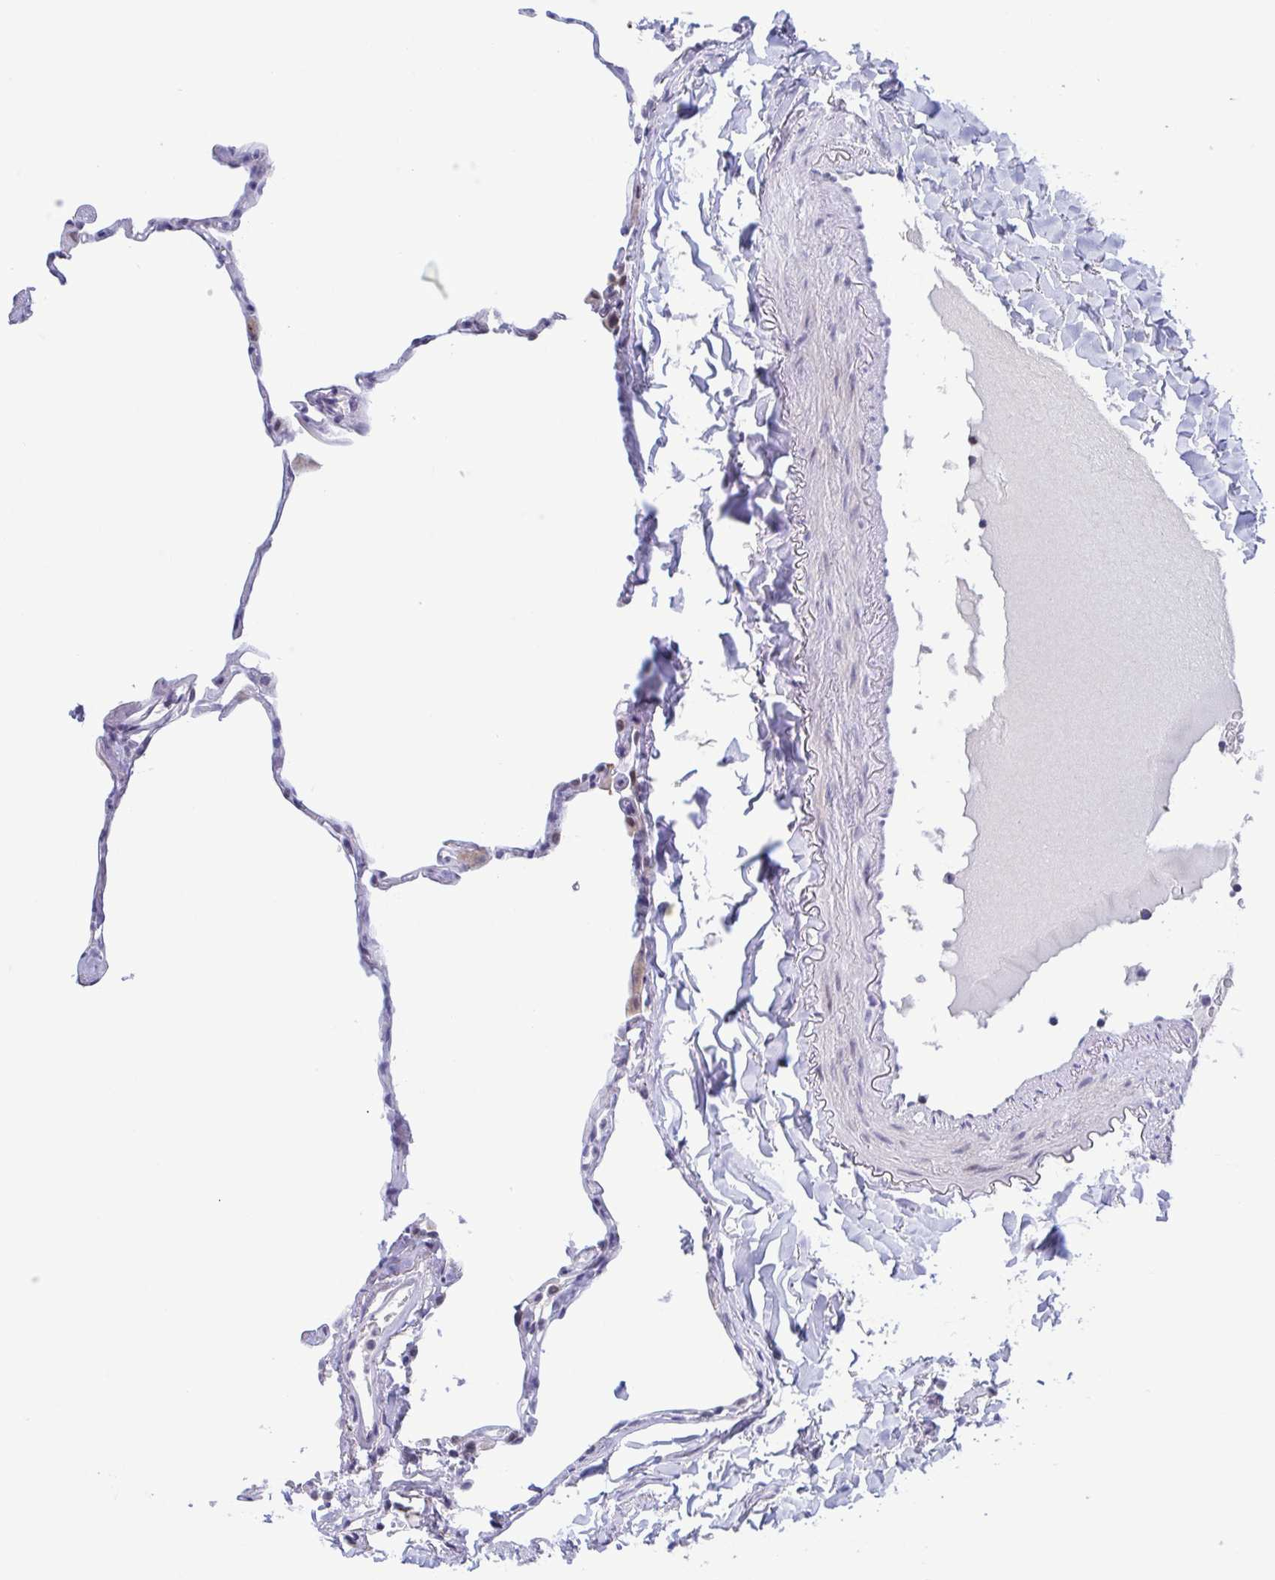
{"staining": {"intensity": "negative", "quantity": "none", "location": "none"}, "tissue": "lung", "cell_type": "Alveolar cells", "image_type": "normal", "snomed": [{"axis": "morphology", "description": "Normal tissue, NOS"}, {"axis": "topography", "description": "Lung"}], "caption": "Immunohistochemical staining of normal lung demonstrates no significant expression in alveolar cells. The staining is performed using DAB brown chromogen with nuclei counter-stained in using hematoxylin.", "gene": "PERM1", "patient": {"sex": "male", "age": 65}}